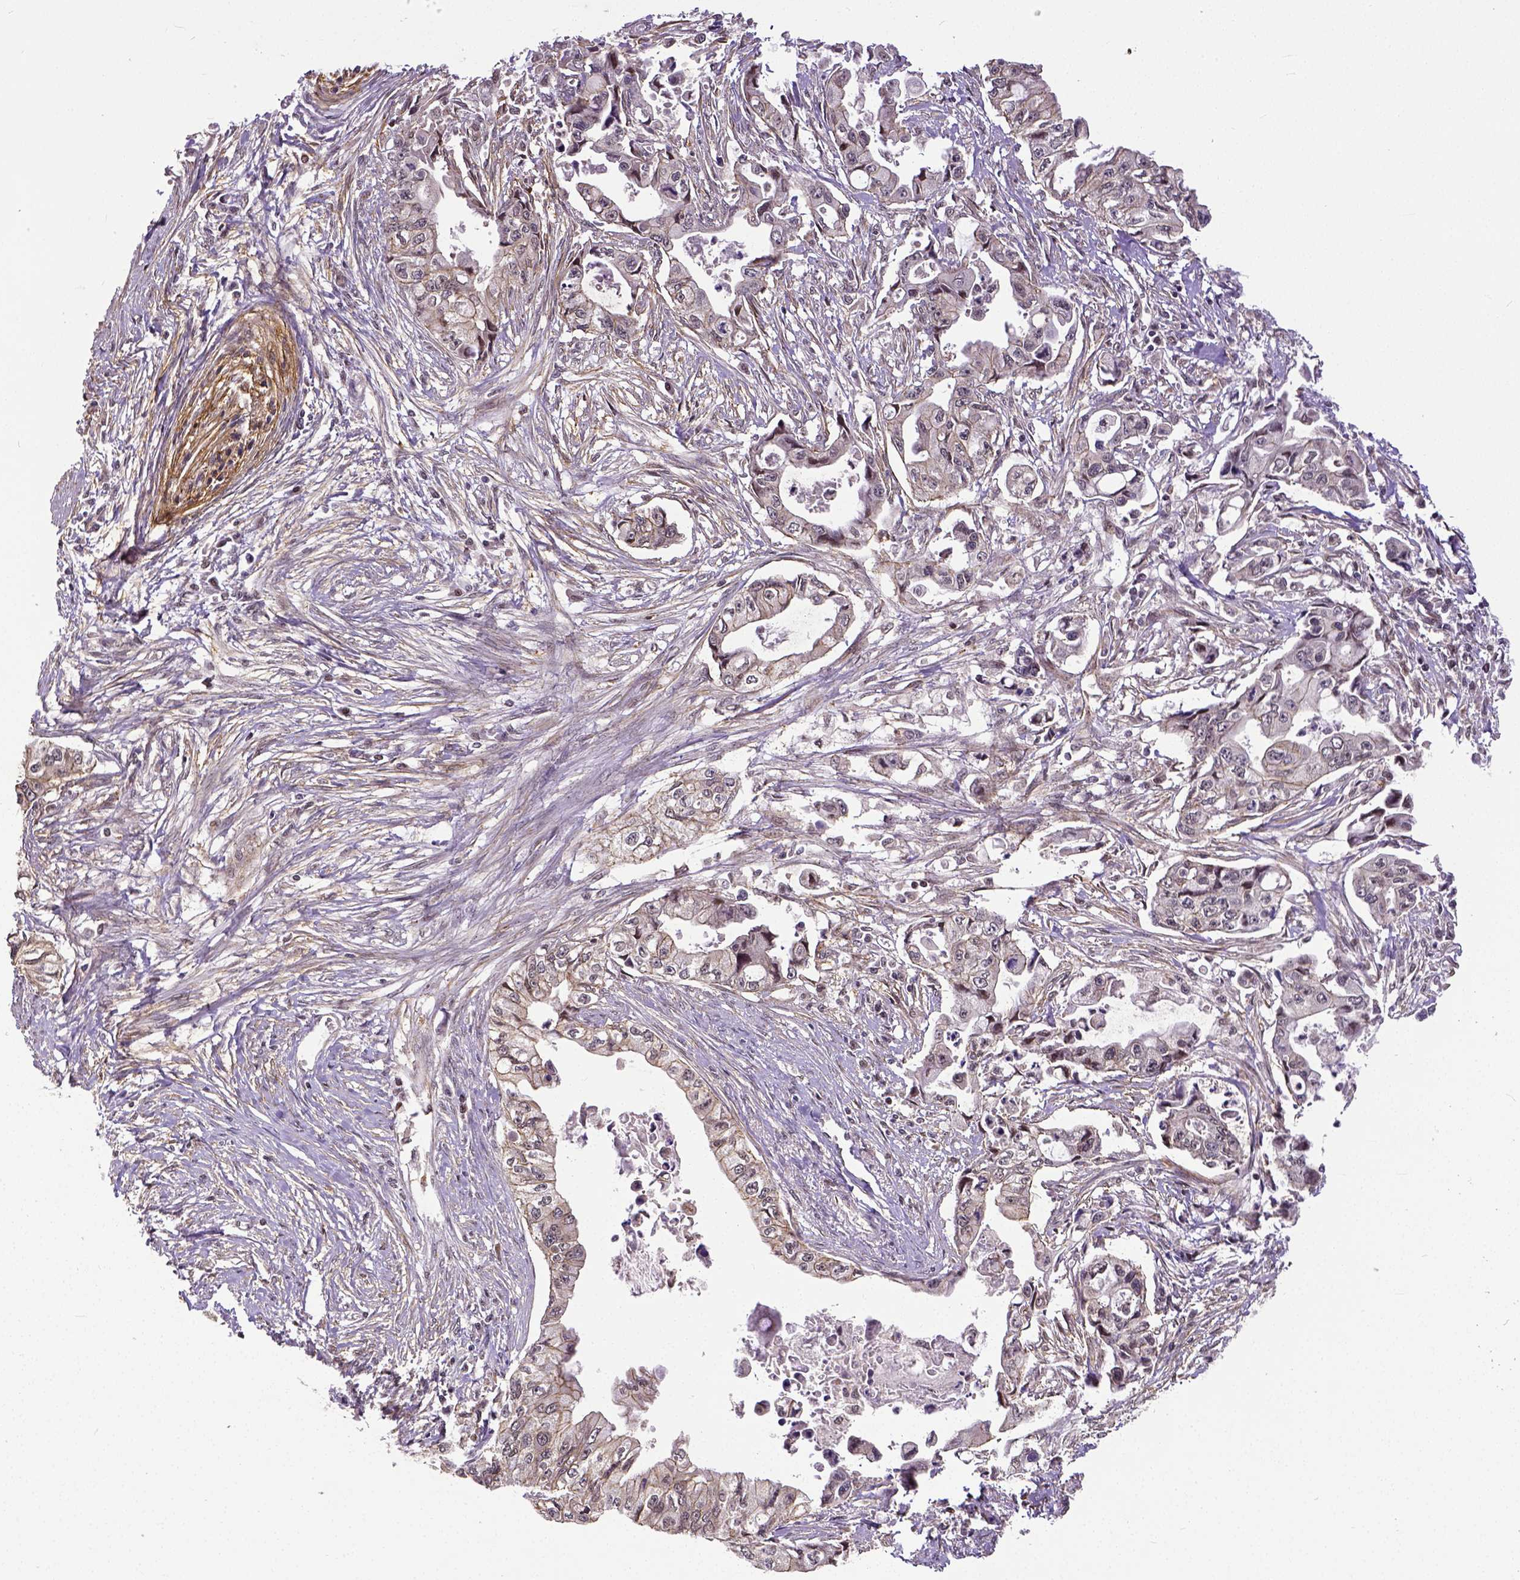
{"staining": {"intensity": "weak", "quantity": "25%-75%", "location": "cytoplasmic/membranous"}, "tissue": "pancreatic cancer", "cell_type": "Tumor cells", "image_type": "cancer", "snomed": [{"axis": "morphology", "description": "Adenocarcinoma, NOS"}, {"axis": "topography", "description": "Pancreas"}], "caption": "Human pancreatic adenocarcinoma stained with a brown dye exhibits weak cytoplasmic/membranous positive staining in about 25%-75% of tumor cells.", "gene": "DICER1", "patient": {"sex": "male", "age": 66}}